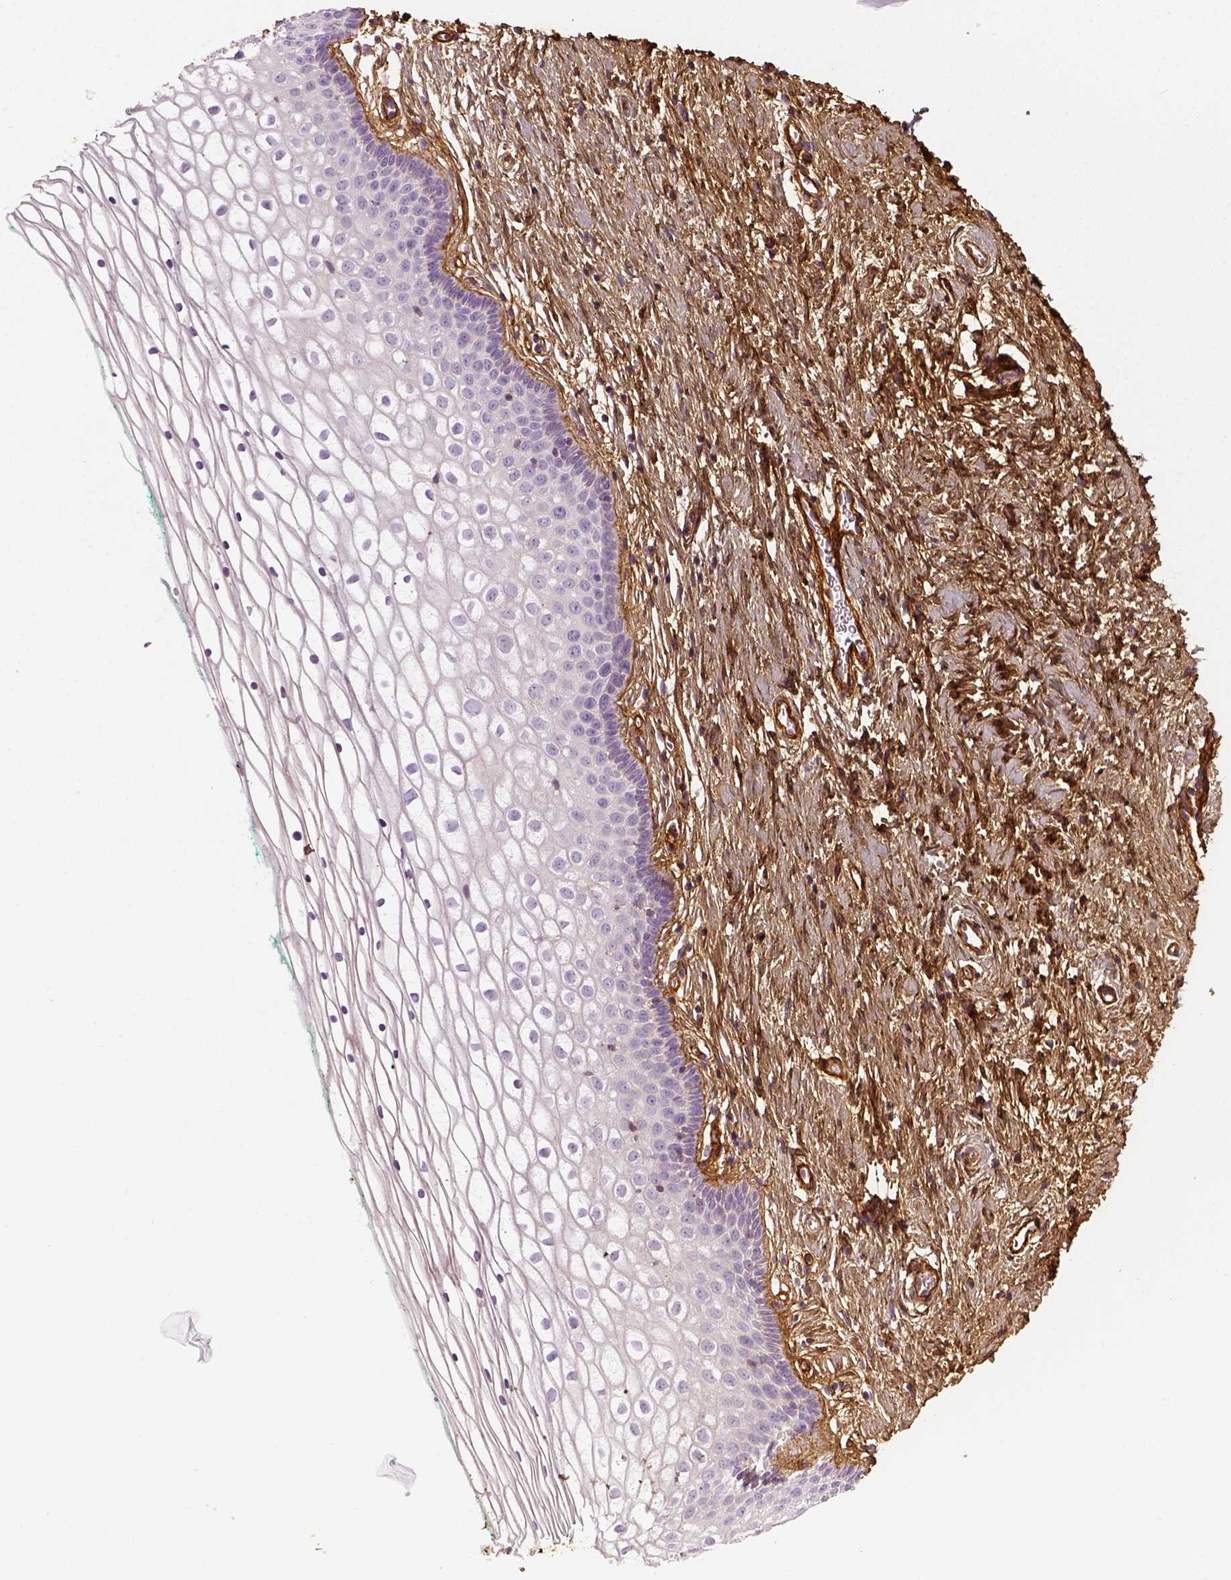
{"staining": {"intensity": "negative", "quantity": "none", "location": "none"}, "tissue": "vagina", "cell_type": "Squamous epithelial cells", "image_type": "normal", "snomed": [{"axis": "morphology", "description": "Normal tissue, NOS"}, {"axis": "topography", "description": "Vagina"}], "caption": "This is an immunohistochemistry (IHC) photomicrograph of normal vagina. There is no staining in squamous epithelial cells.", "gene": "COL6A2", "patient": {"sex": "female", "age": 36}}